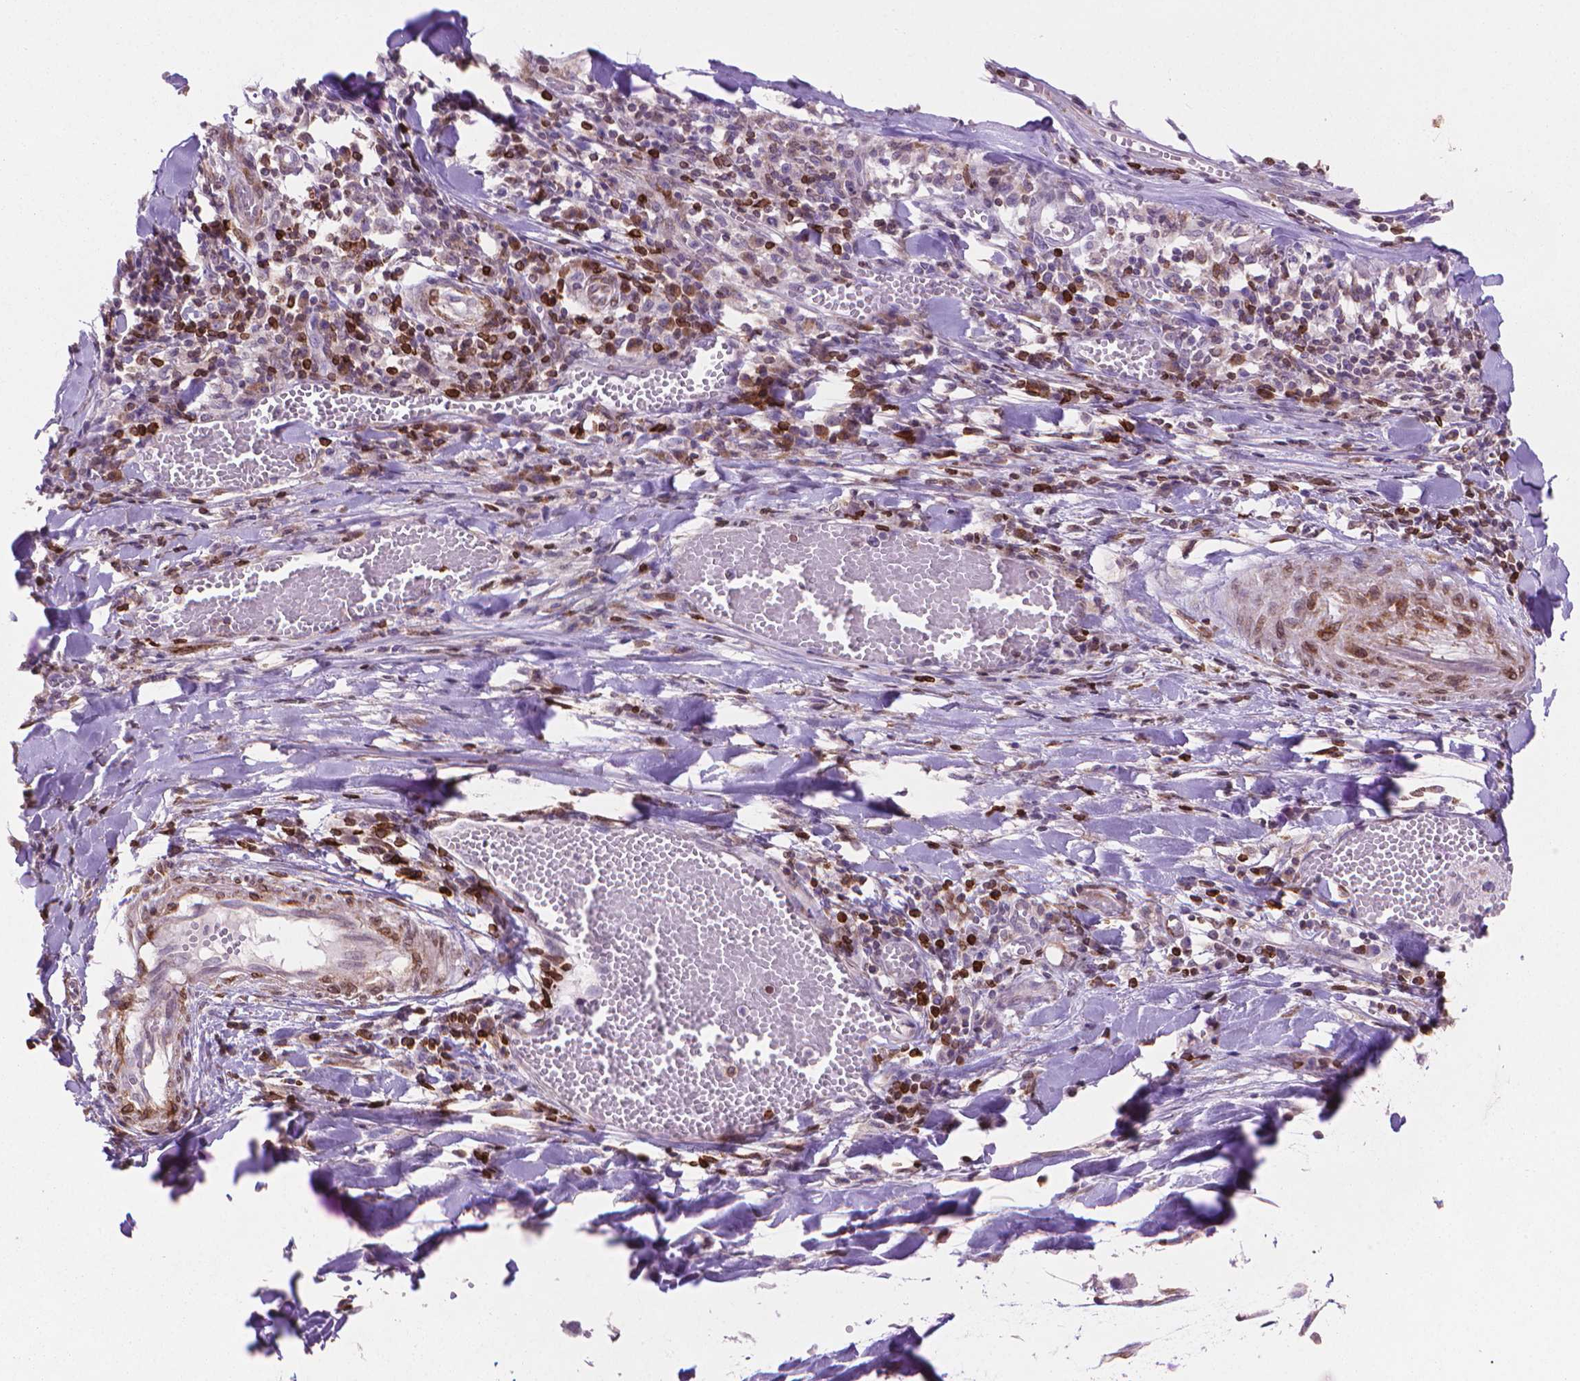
{"staining": {"intensity": "negative", "quantity": "none", "location": "none"}, "tissue": "melanoma", "cell_type": "Tumor cells", "image_type": "cancer", "snomed": [{"axis": "morphology", "description": "Malignant melanoma, Metastatic site"}, {"axis": "topography", "description": "Lymph node"}], "caption": "The histopathology image displays no staining of tumor cells in melanoma.", "gene": "BCL2", "patient": {"sex": "male", "age": 50}}